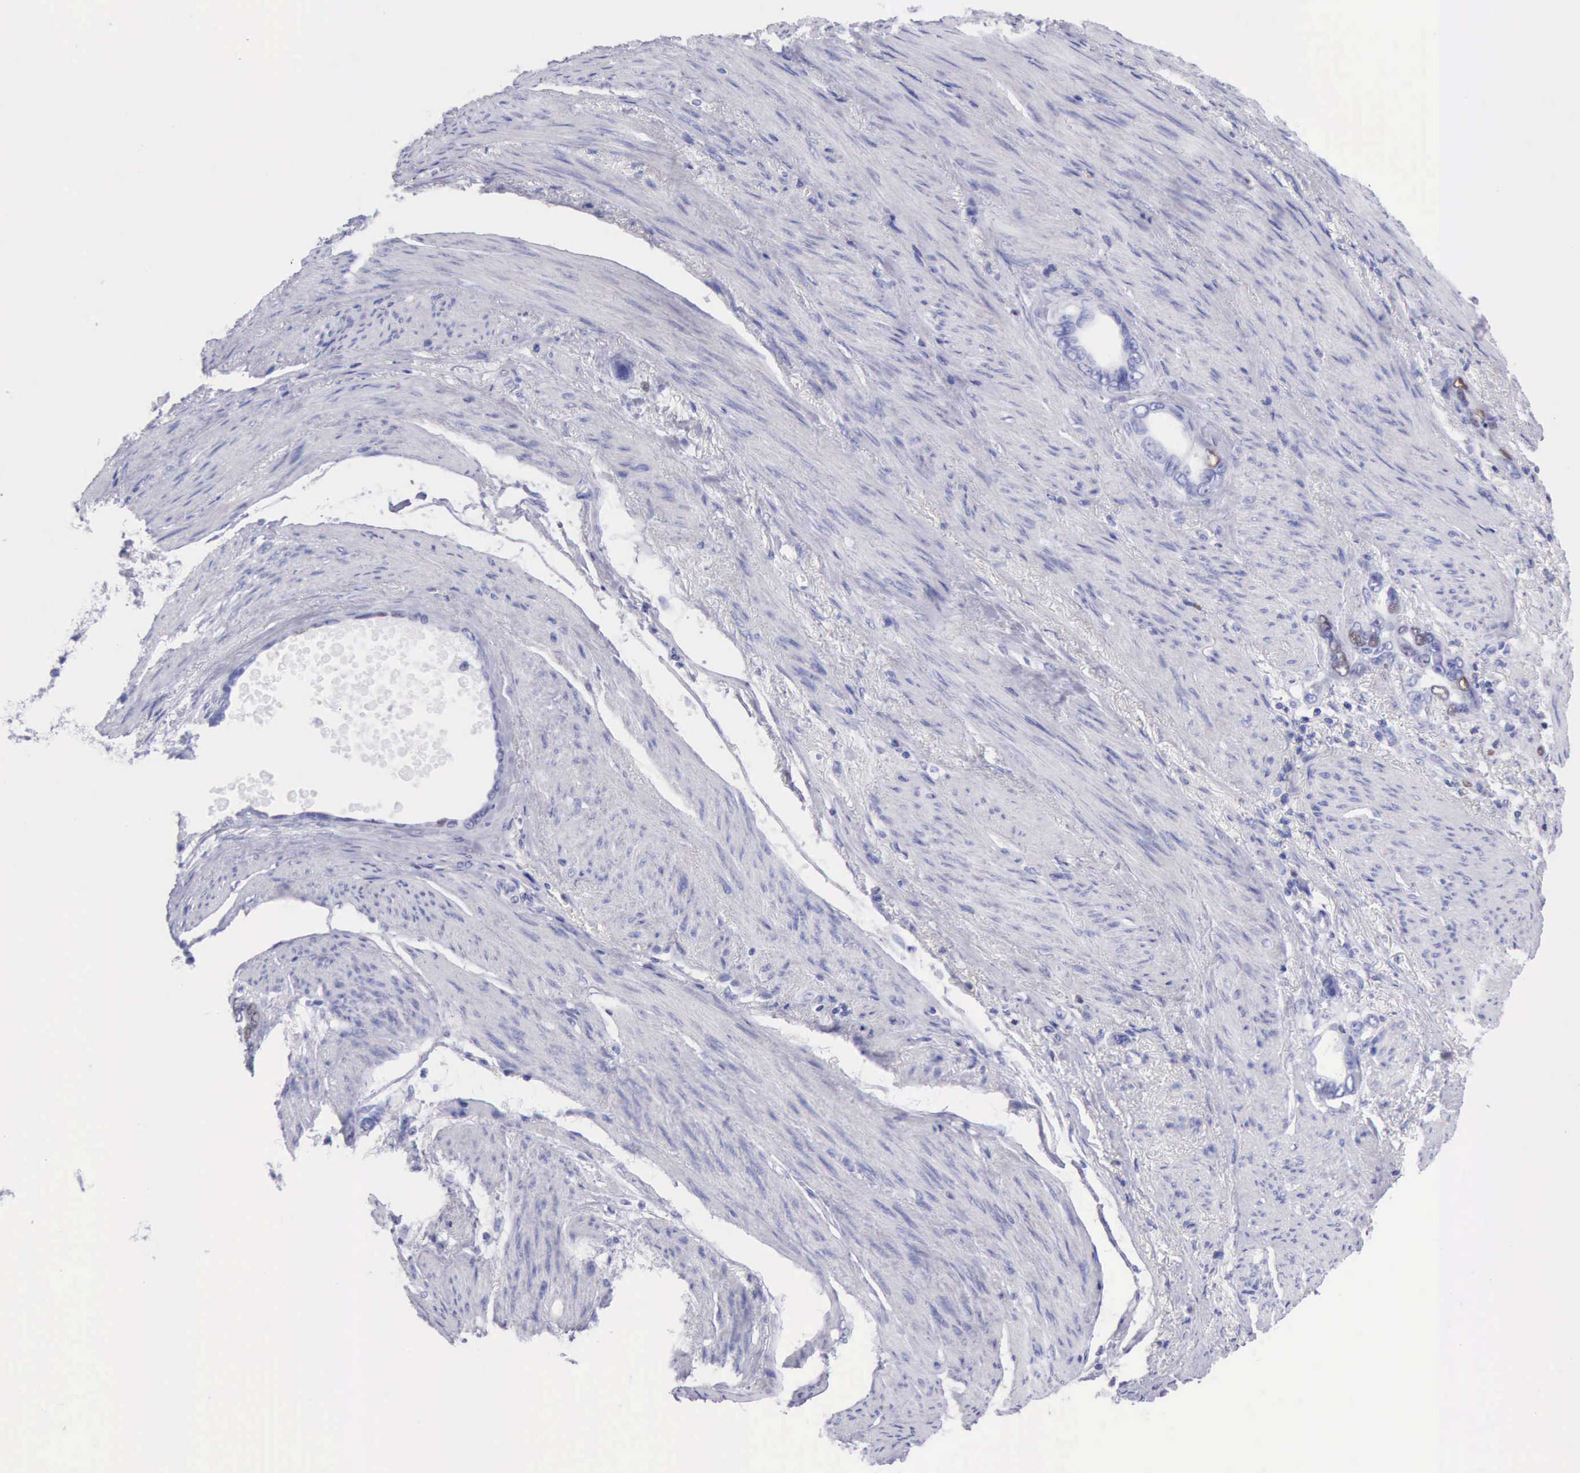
{"staining": {"intensity": "negative", "quantity": "none", "location": "none"}, "tissue": "stomach cancer", "cell_type": "Tumor cells", "image_type": "cancer", "snomed": [{"axis": "morphology", "description": "Adenocarcinoma, NOS"}, {"axis": "topography", "description": "Stomach"}], "caption": "Human adenocarcinoma (stomach) stained for a protein using immunohistochemistry (IHC) displays no expression in tumor cells.", "gene": "MCM2", "patient": {"sex": "male", "age": 78}}